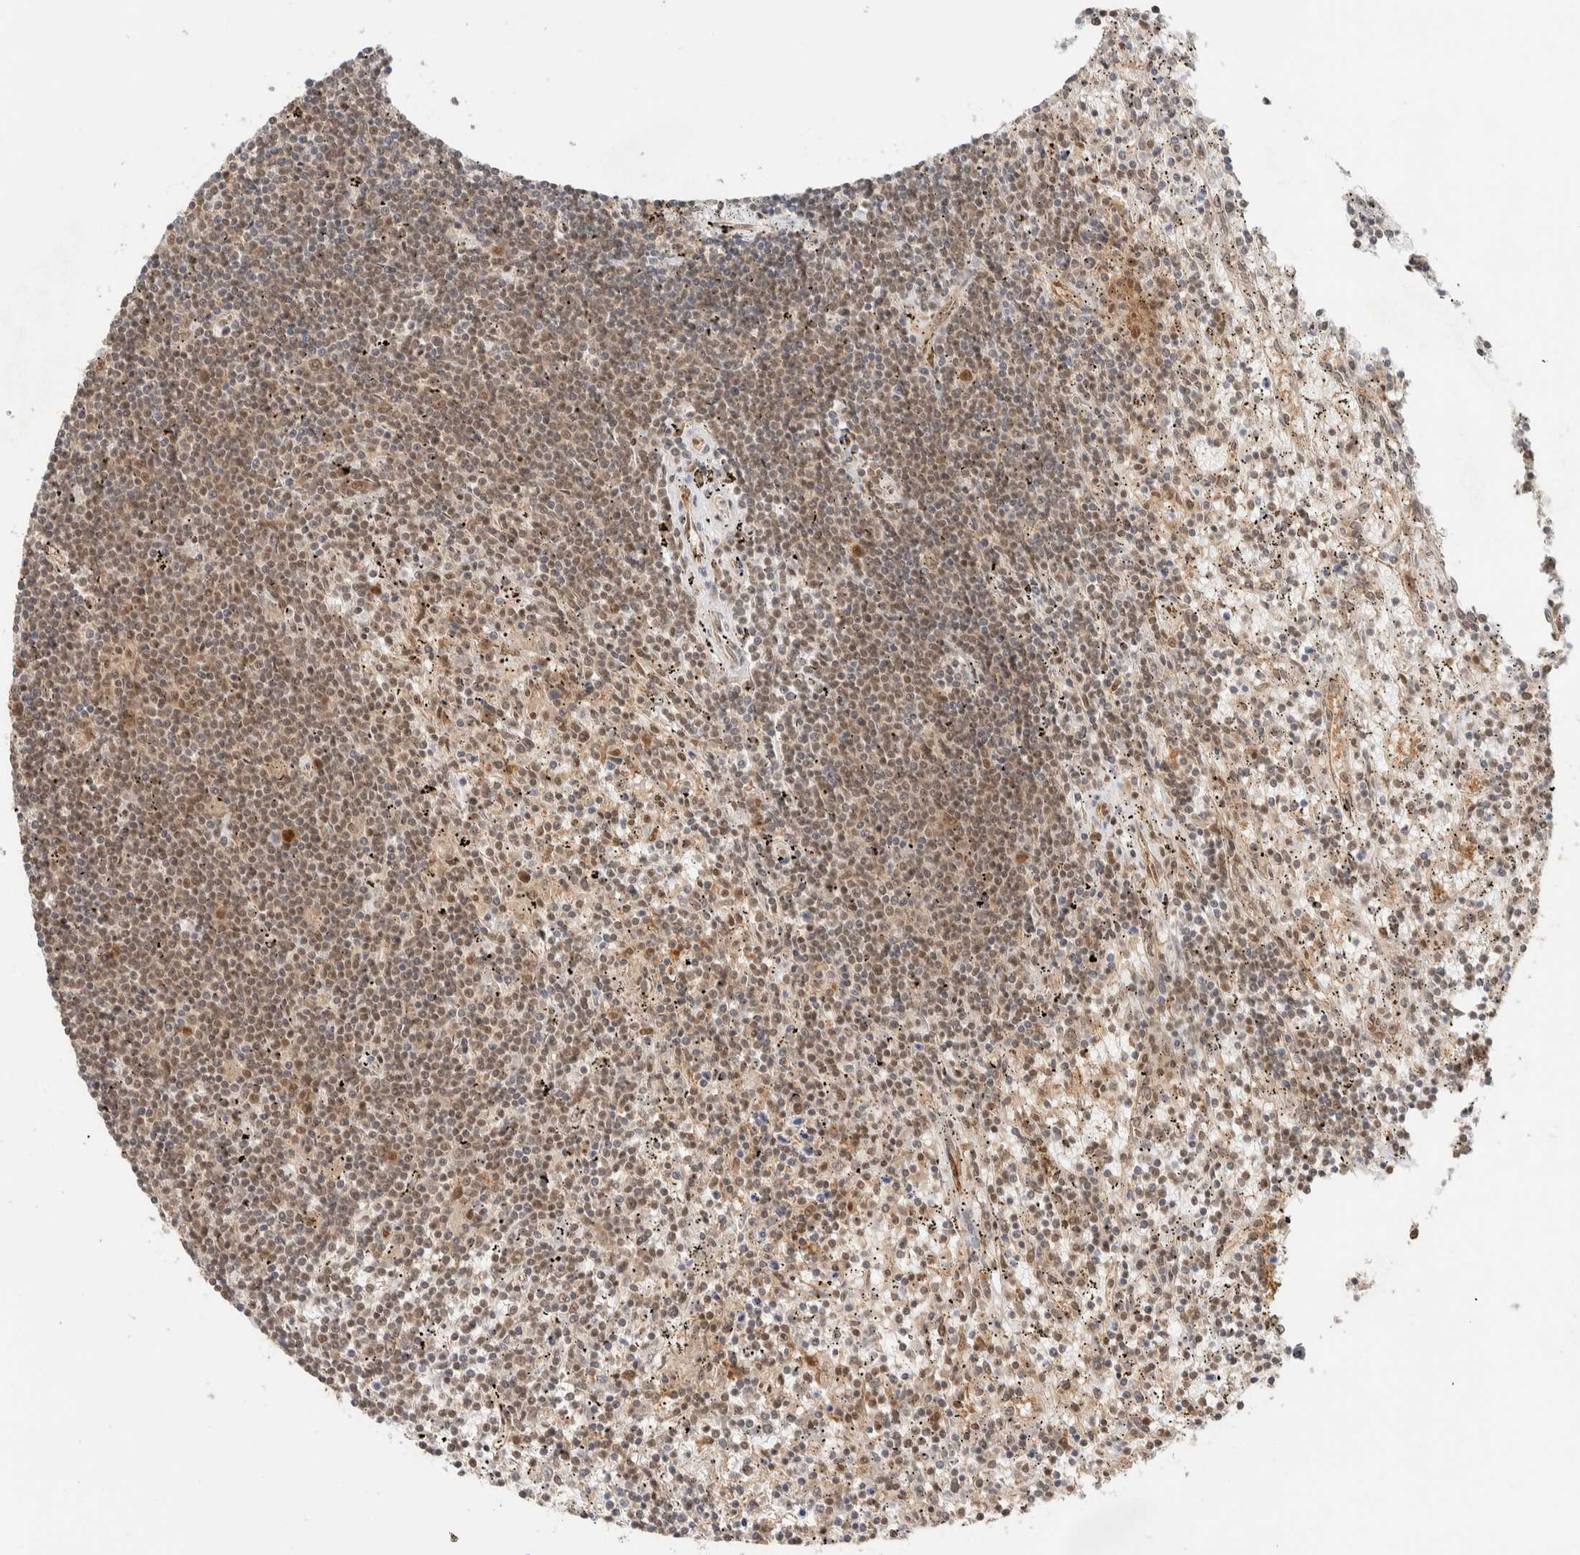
{"staining": {"intensity": "weak", "quantity": ">75%", "location": "nuclear"}, "tissue": "lymphoma", "cell_type": "Tumor cells", "image_type": "cancer", "snomed": [{"axis": "morphology", "description": "Malignant lymphoma, non-Hodgkin's type, Low grade"}, {"axis": "topography", "description": "Spleen"}], "caption": "IHC of lymphoma exhibits low levels of weak nuclear staining in about >75% of tumor cells. (Brightfield microscopy of DAB IHC at high magnification).", "gene": "ZBTB2", "patient": {"sex": "male", "age": 76}}